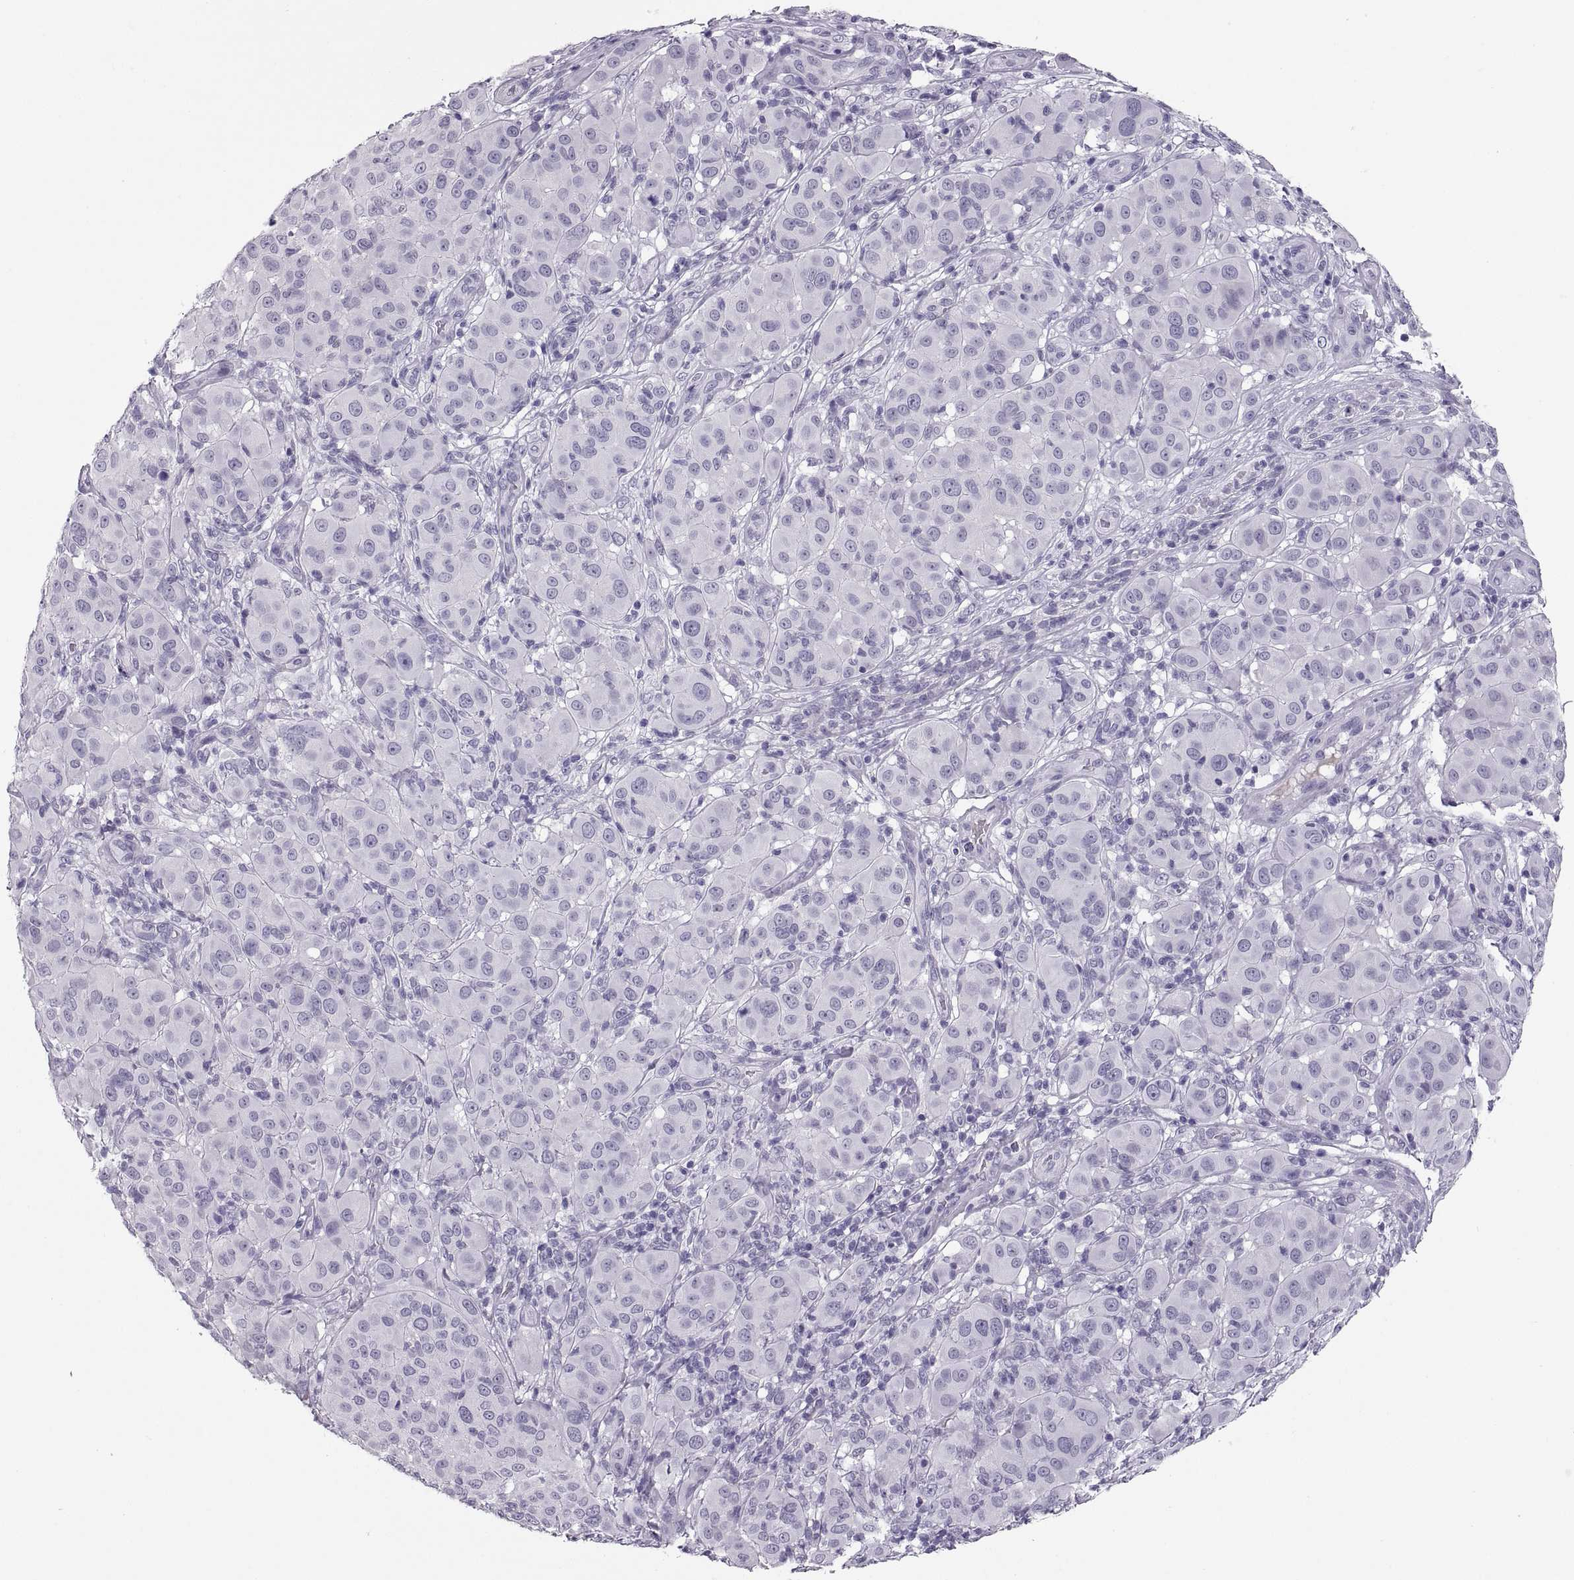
{"staining": {"intensity": "negative", "quantity": "none", "location": "none"}, "tissue": "melanoma", "cell_type": "Tumor cells", "image_type": "cancer", "snomed": [{"axis": "morphology", "description": "Malignant melanoma, NOS"}, {"axis": "topography", "description": "Skin"}], "caption": "Tumor cells are negative for protein expression in human malignant melanoma.", "gene": "QRICH2", "patient": {"sex": "female", "age": 87}}